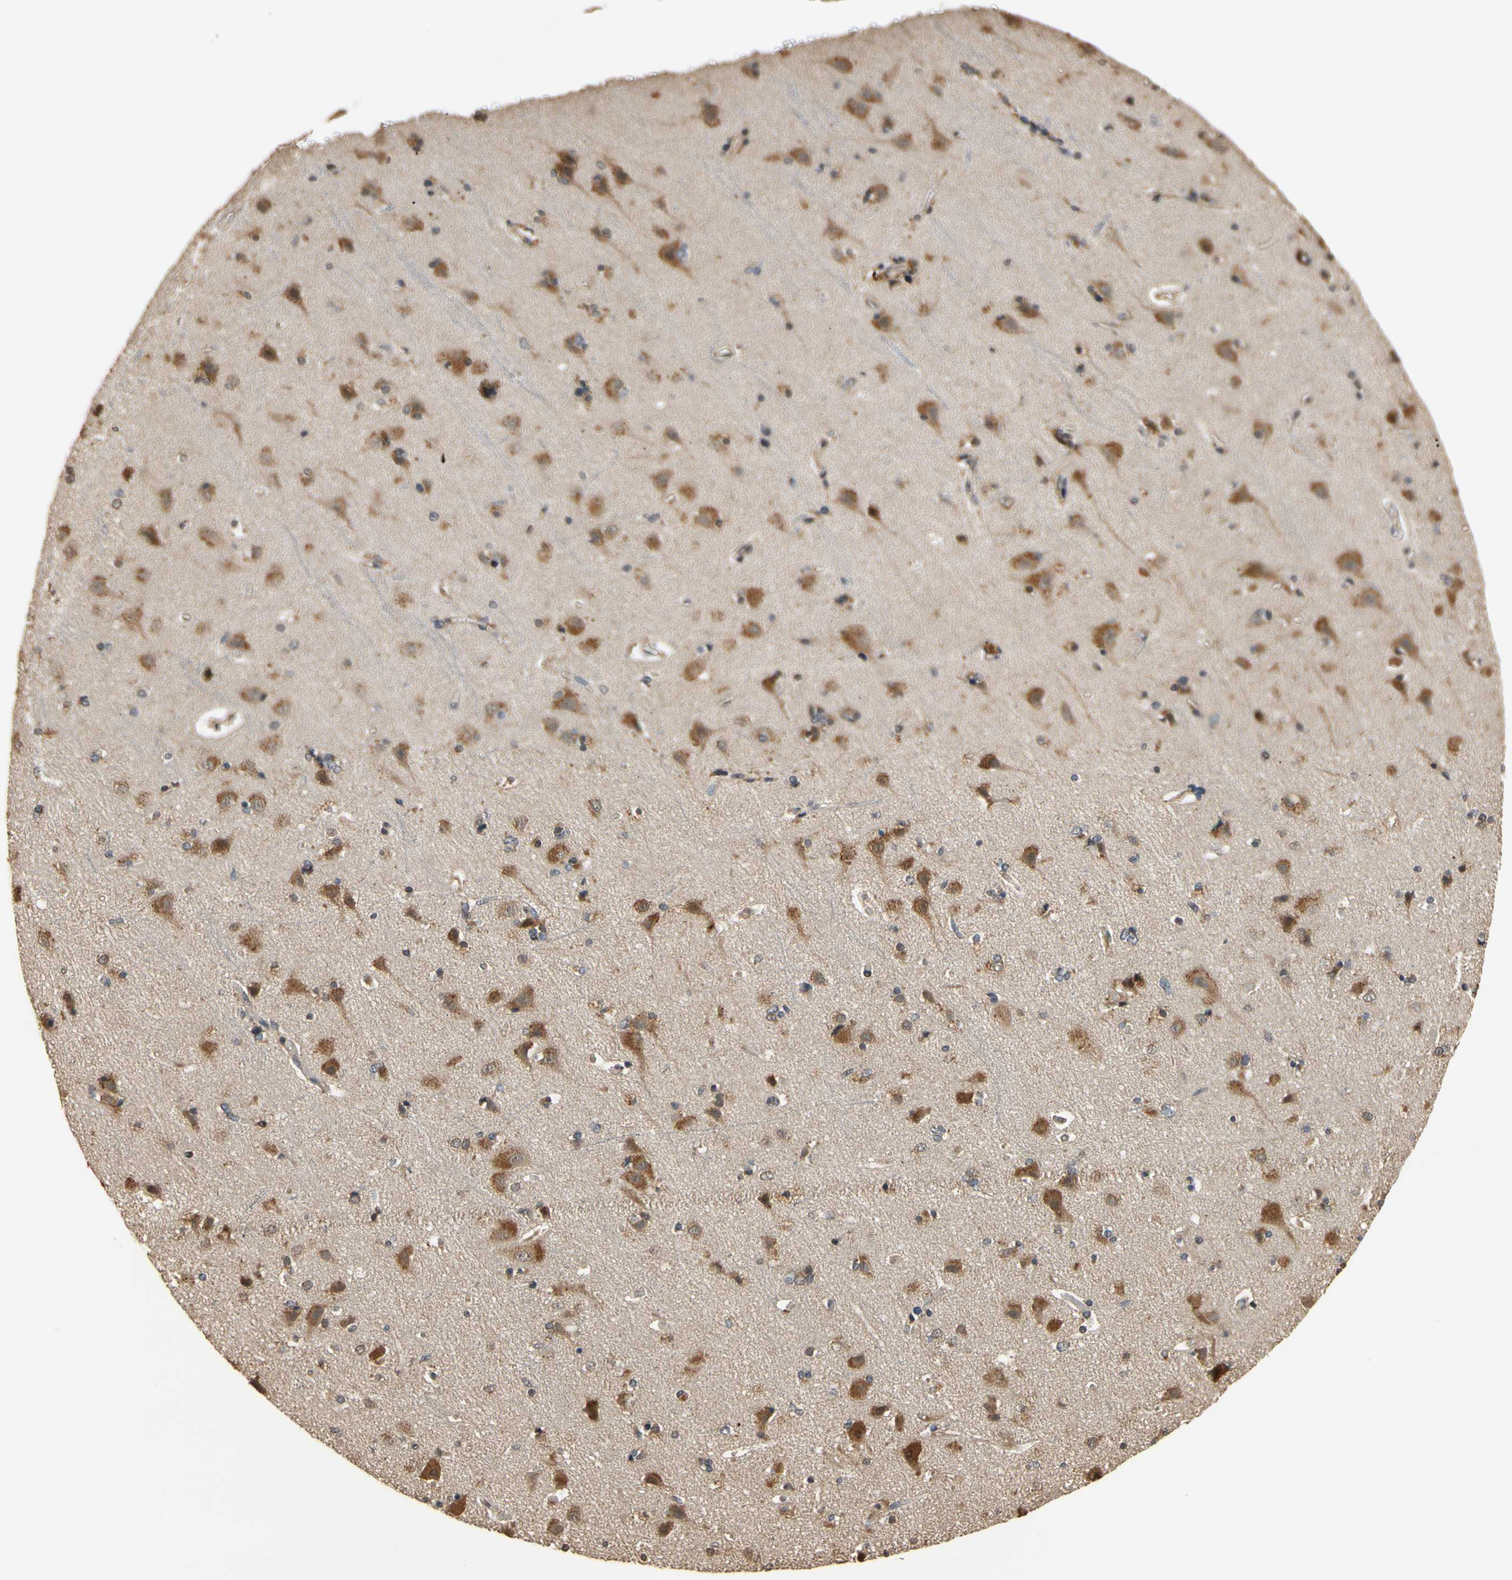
{"staining": {"intensity": "negative", "quantity": "none", "location": "none"}, "tissue": "cerebral cortex", "cell_type": "Endothelial cells", "image_type": "normal", "snomed": [{"axis": "morphology", "description": "Normal tissue, NOS"}, {"axis": "topography", "description": "Cerebral cortex"}], "caption": "Cerebral cortex was stained to show a protein in brown. There is no significant positivity in endothelial cells. (Stains: DAB (3,3'-diaminobenzidine) immunohistochemistry with hematoxylin counter stain, Microscopy: brightfield microscopy at high magnification).", "gene": "TMEM230", "patient": {"sex": "female", "age": 54}}